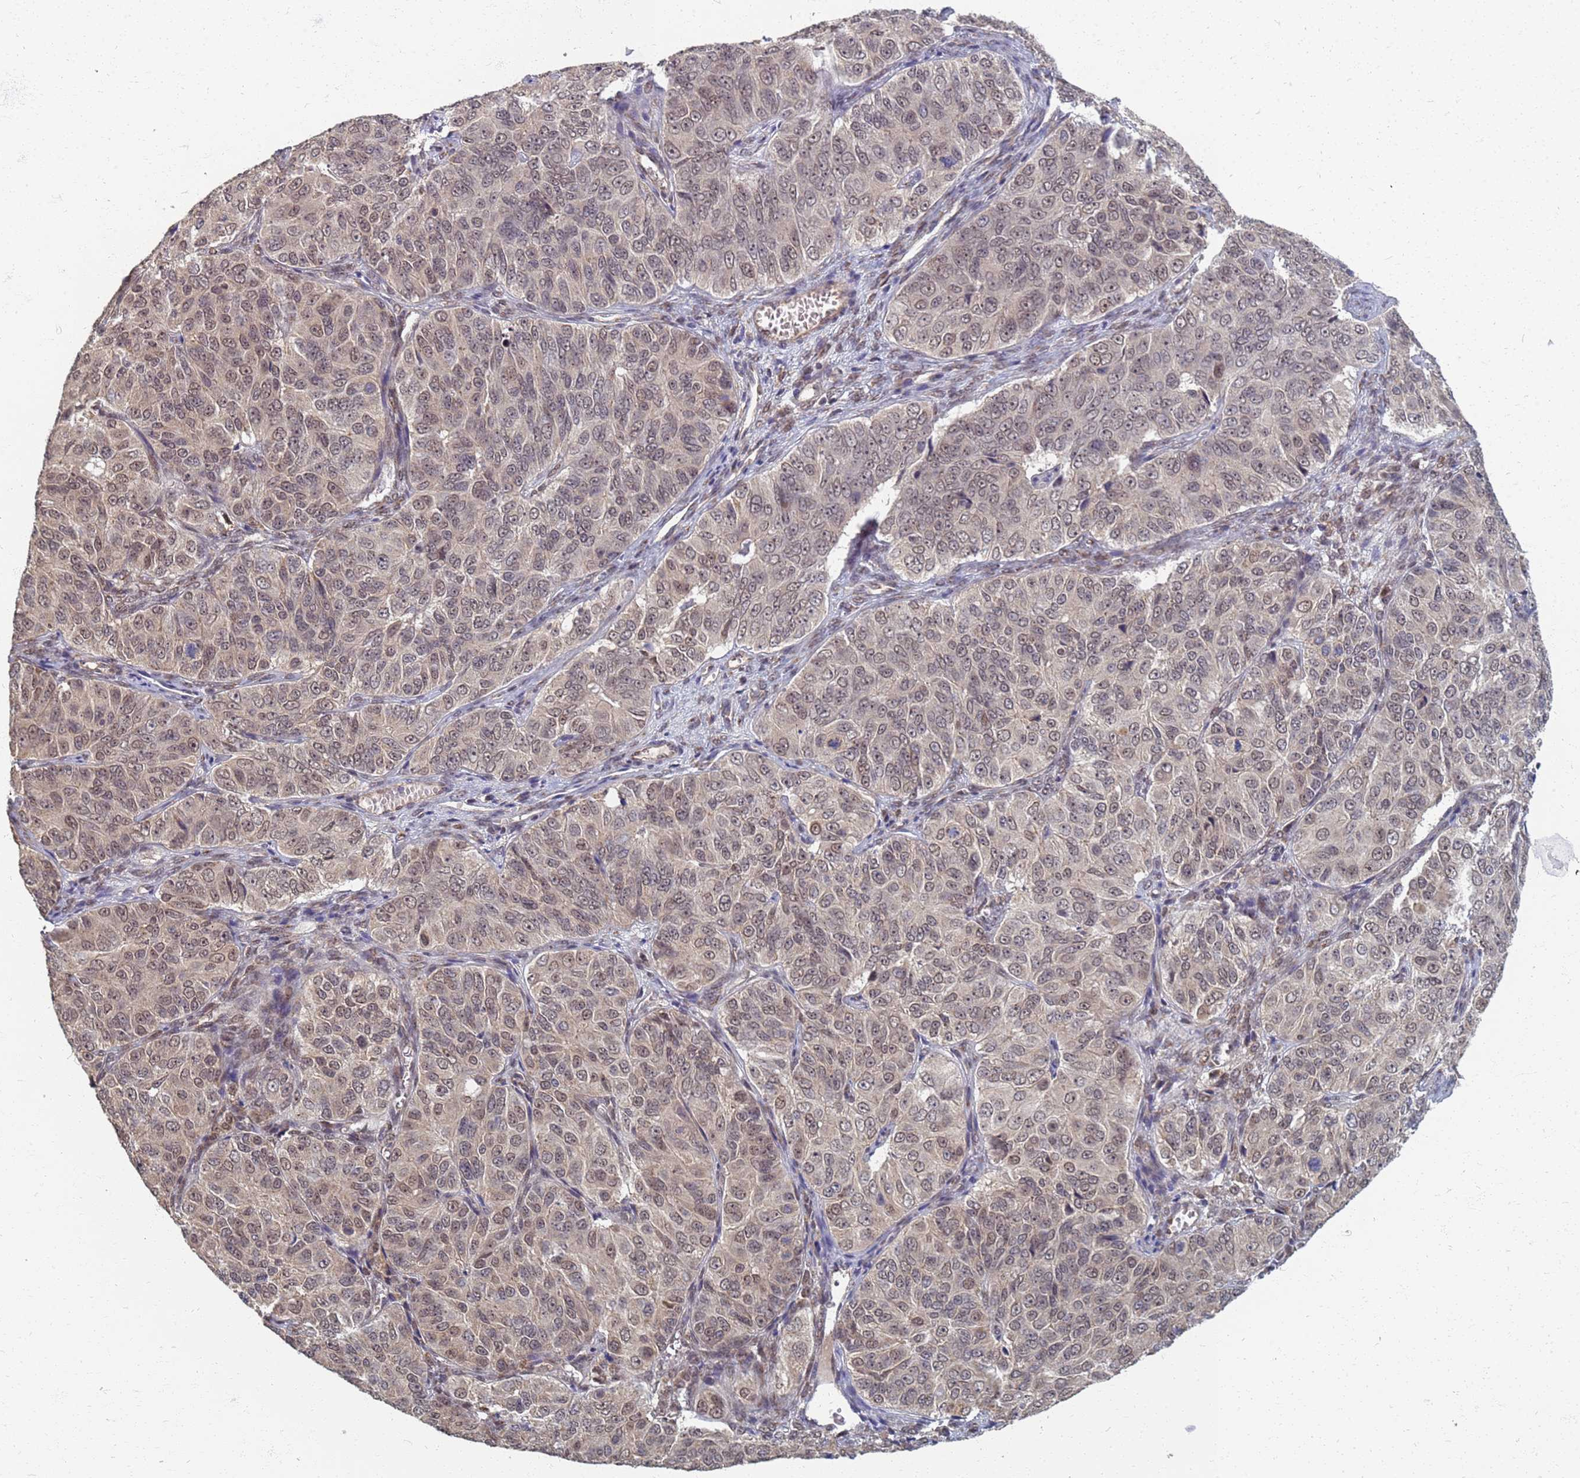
{"staining": {"intensity": "weak", "quantity": ">75%", "location": "cytoplasmic/membranous,nuclear"}, "tissue": "ovarian cancer", "cell_type": "Tumor cells", "image_type": "cancer", "snomed": [{"axis": "morphology", "description": "Carcinoma, endometroid"}, {"axis": "topography", "description": "Ovary"}], "caption": "The image reveals a brown stain indicating the presence of a protein in the cytoplasmic/membranous and nuclear of tumor cells in ovarian cancer (endometroid carcinoma). (DAB IHC with brightfield microscopy, high magnification).", "gene": "ITGB4", "patient": {"sex": "female", "age": 51}}